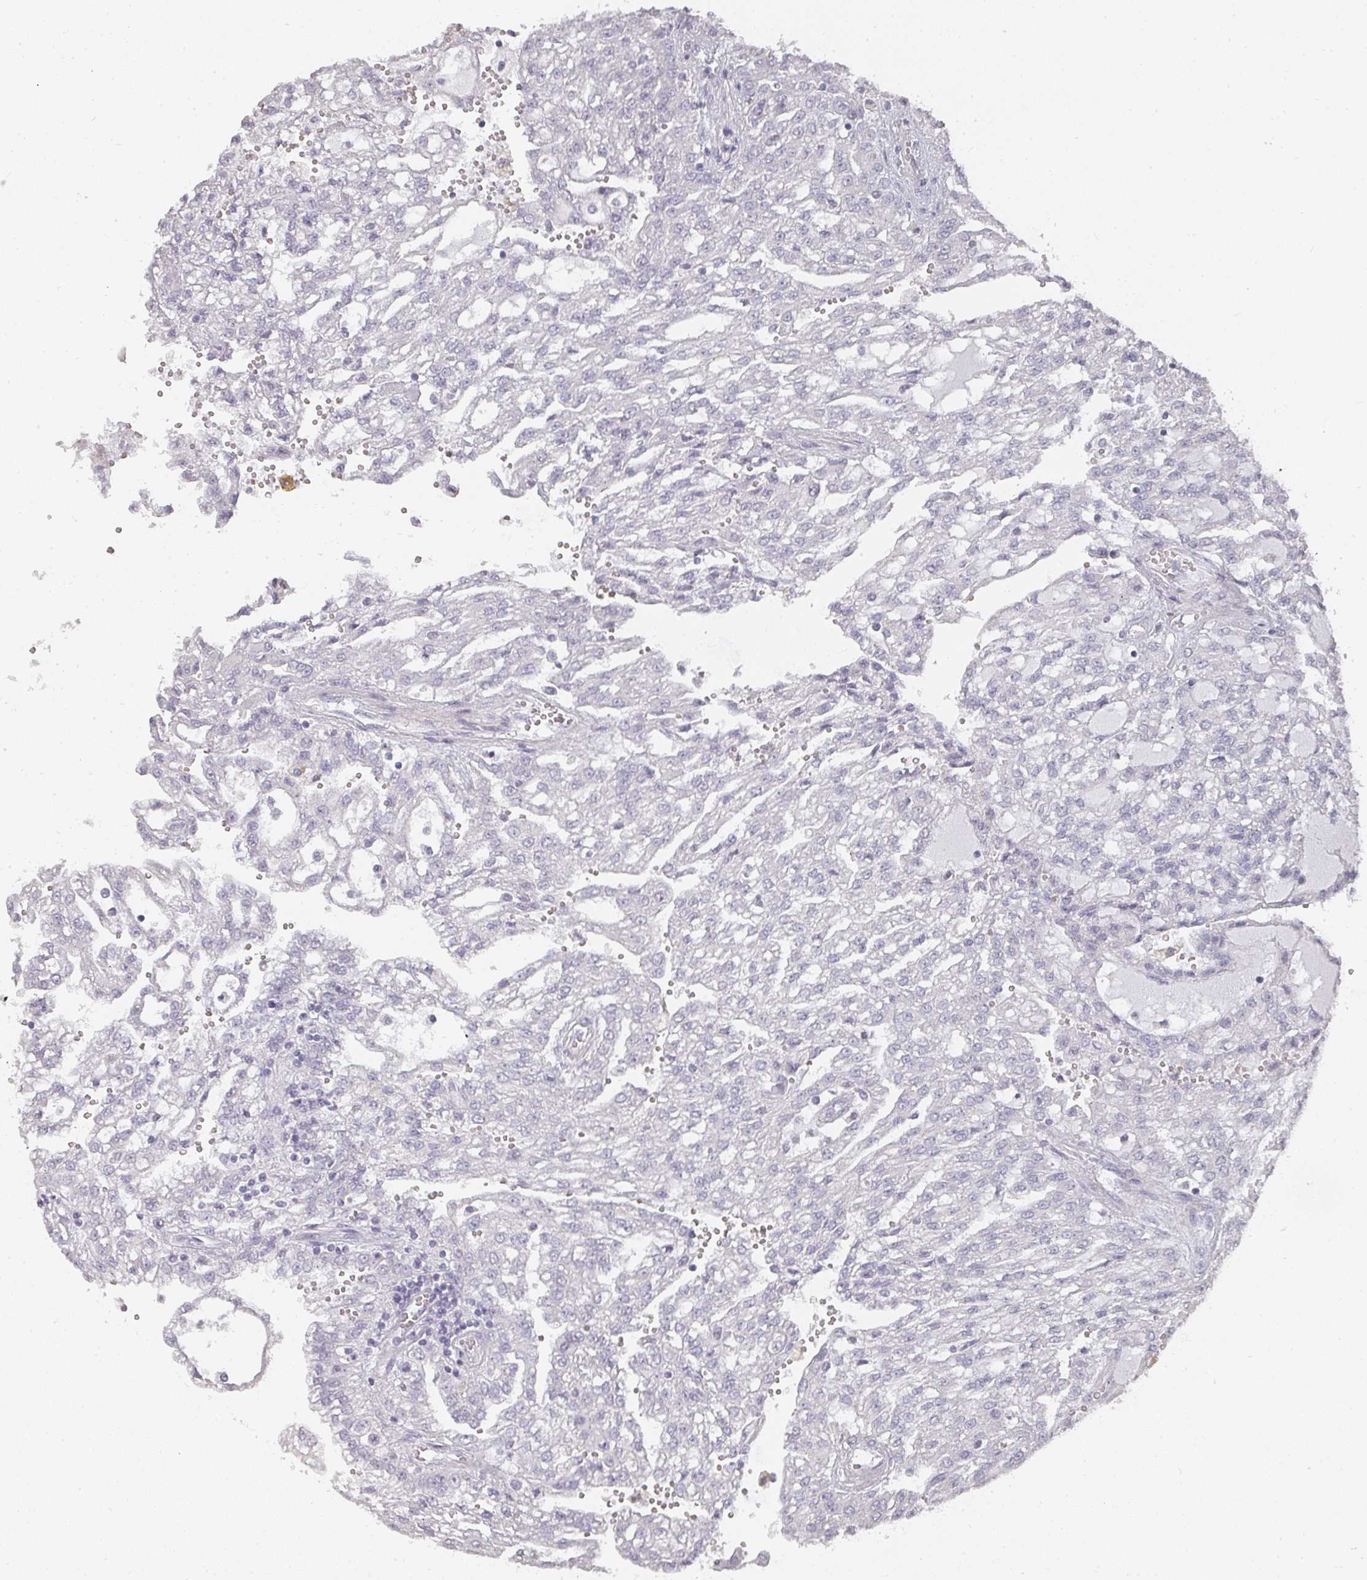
{"staining": {"intensity": "negative", "quantity": "none", "location": "none"}, "tissue": "renal cancer", "cell_type": "Tumor cells", "image_type": "cancer", "snomed": [{"axis": "morphology", "description": "Adenocarcinoma, NOS"}, {"axis": "topography", "description": "Kidney"}], "caption": "DAB (3,3'-diaminobenzidine) immunohistochemical staining of adenocarcinoma (renal) exhibits no significant staining in tumor cells. (DAB (3,3'-diaminobenzidine) immunohistochemistry (IHC), high magnification).", "gene": "SHISA2", "patient": {"sex": "male", "age": 63}}